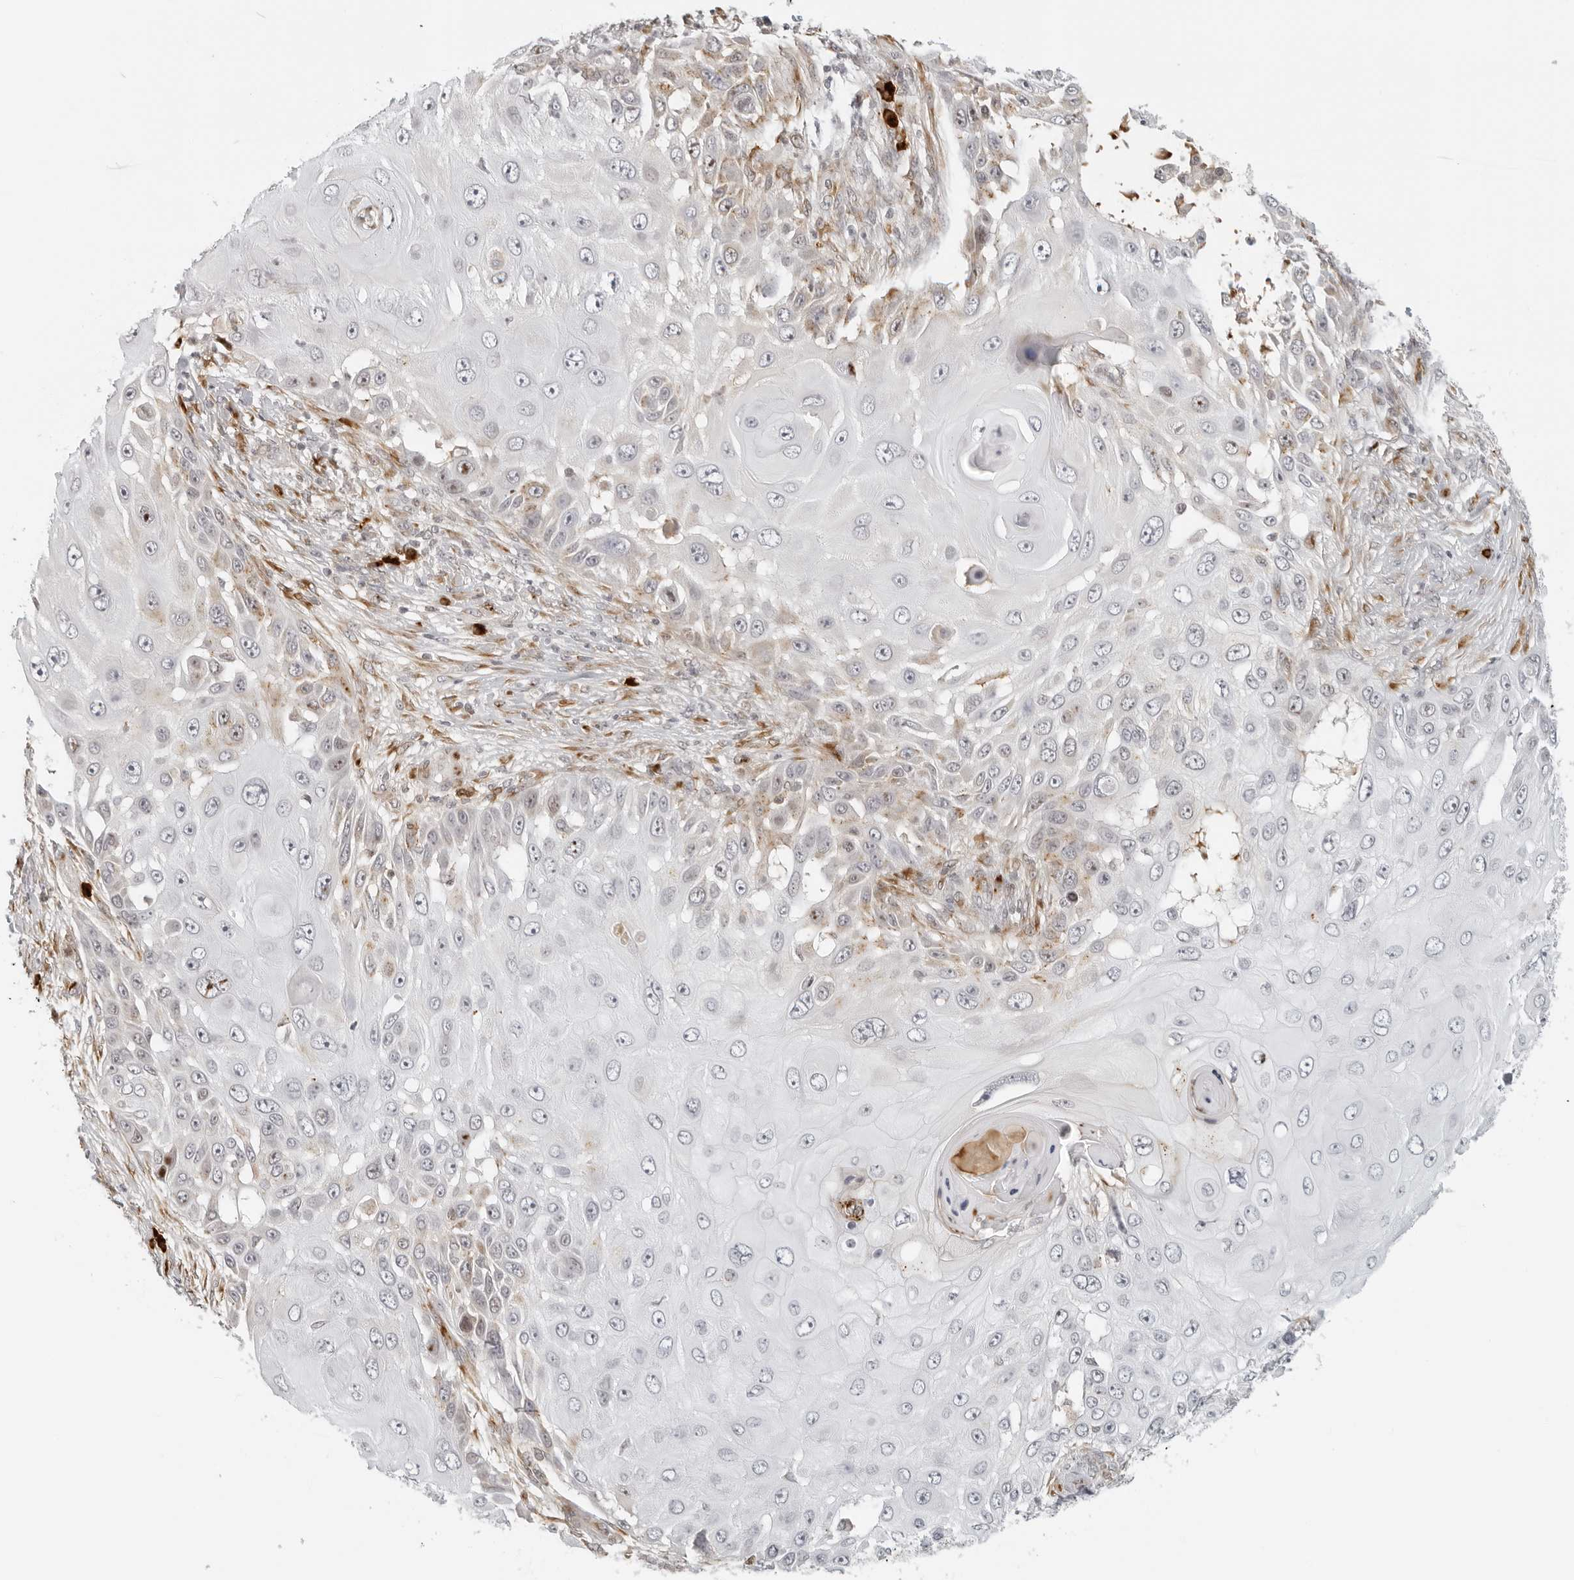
{"staining": {"intensity": "moderate", "quantity": "<25%", "location": "nuclear"}, "tissue": "skin cancer", "cell_type": "Tumor cells", "image_type": "cancer", "snomed": [{"axis": "morphology", "description": "Squamous cell carcinoma, NOS"}, {"axis": "topography", "description": "Skin"}], "caption": "Protein staining demonstrates moderate nuclear positivity in about <25% of tumor cells in skin squamous cell carcinoma.", "gene": "ZNF678", "patient": {"sex": "female", "age": 44}}